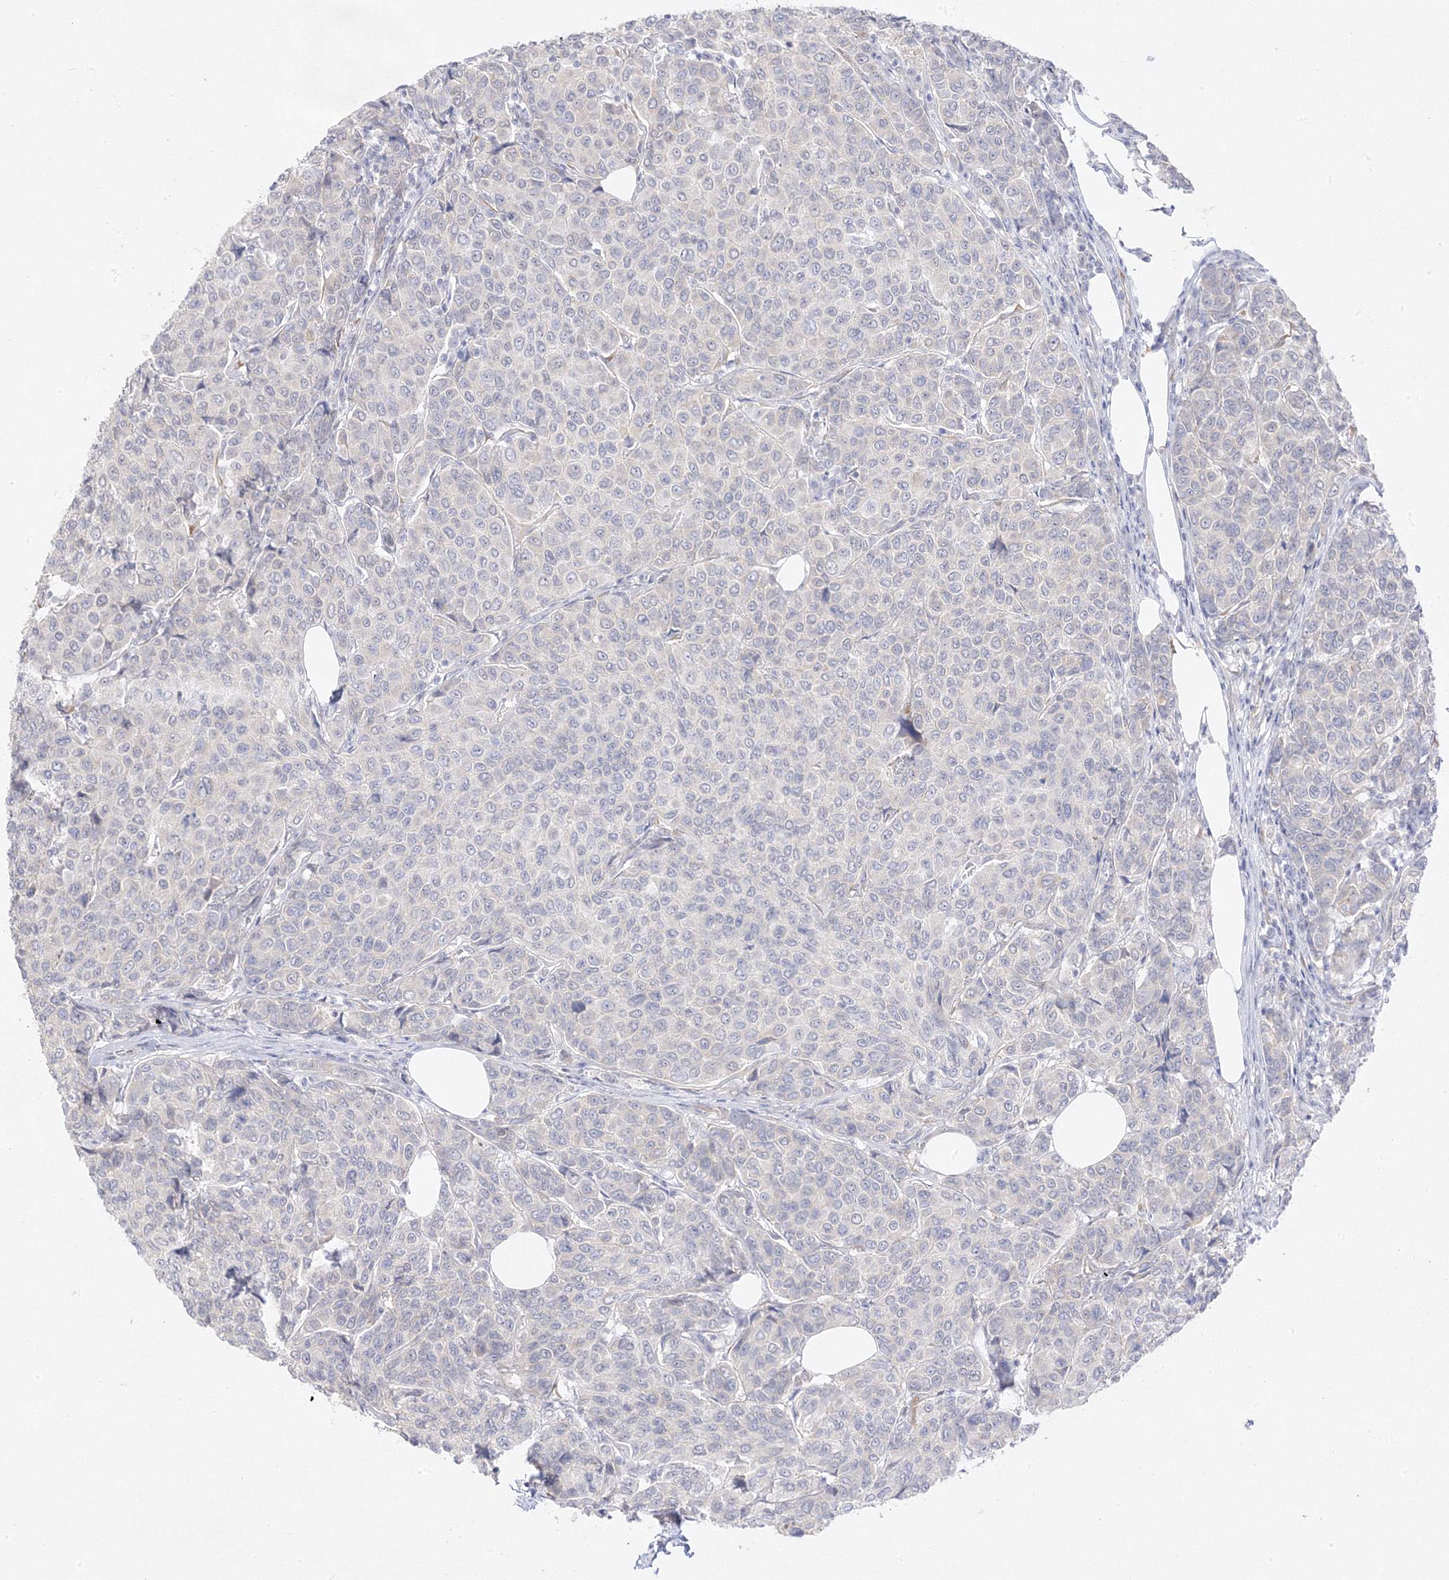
{"staining": {"intensity": "negative", "quantity": "none", "location": "none"}, "tissue": "breast cancer", "cell_type": "Tumor cells", "image_type": "cancer", "snomed": [{"axis": "morphology", "description": "Duct carcinoma"}, {"axis": "topography", "description": "Breast"}], "caption": "Image shows no significant protein expression in tumor cells of breast cancer. (DAB IHC, high magnification).", "gene": "C2CD2", "patient": {"sex": "female", "age": 55}}